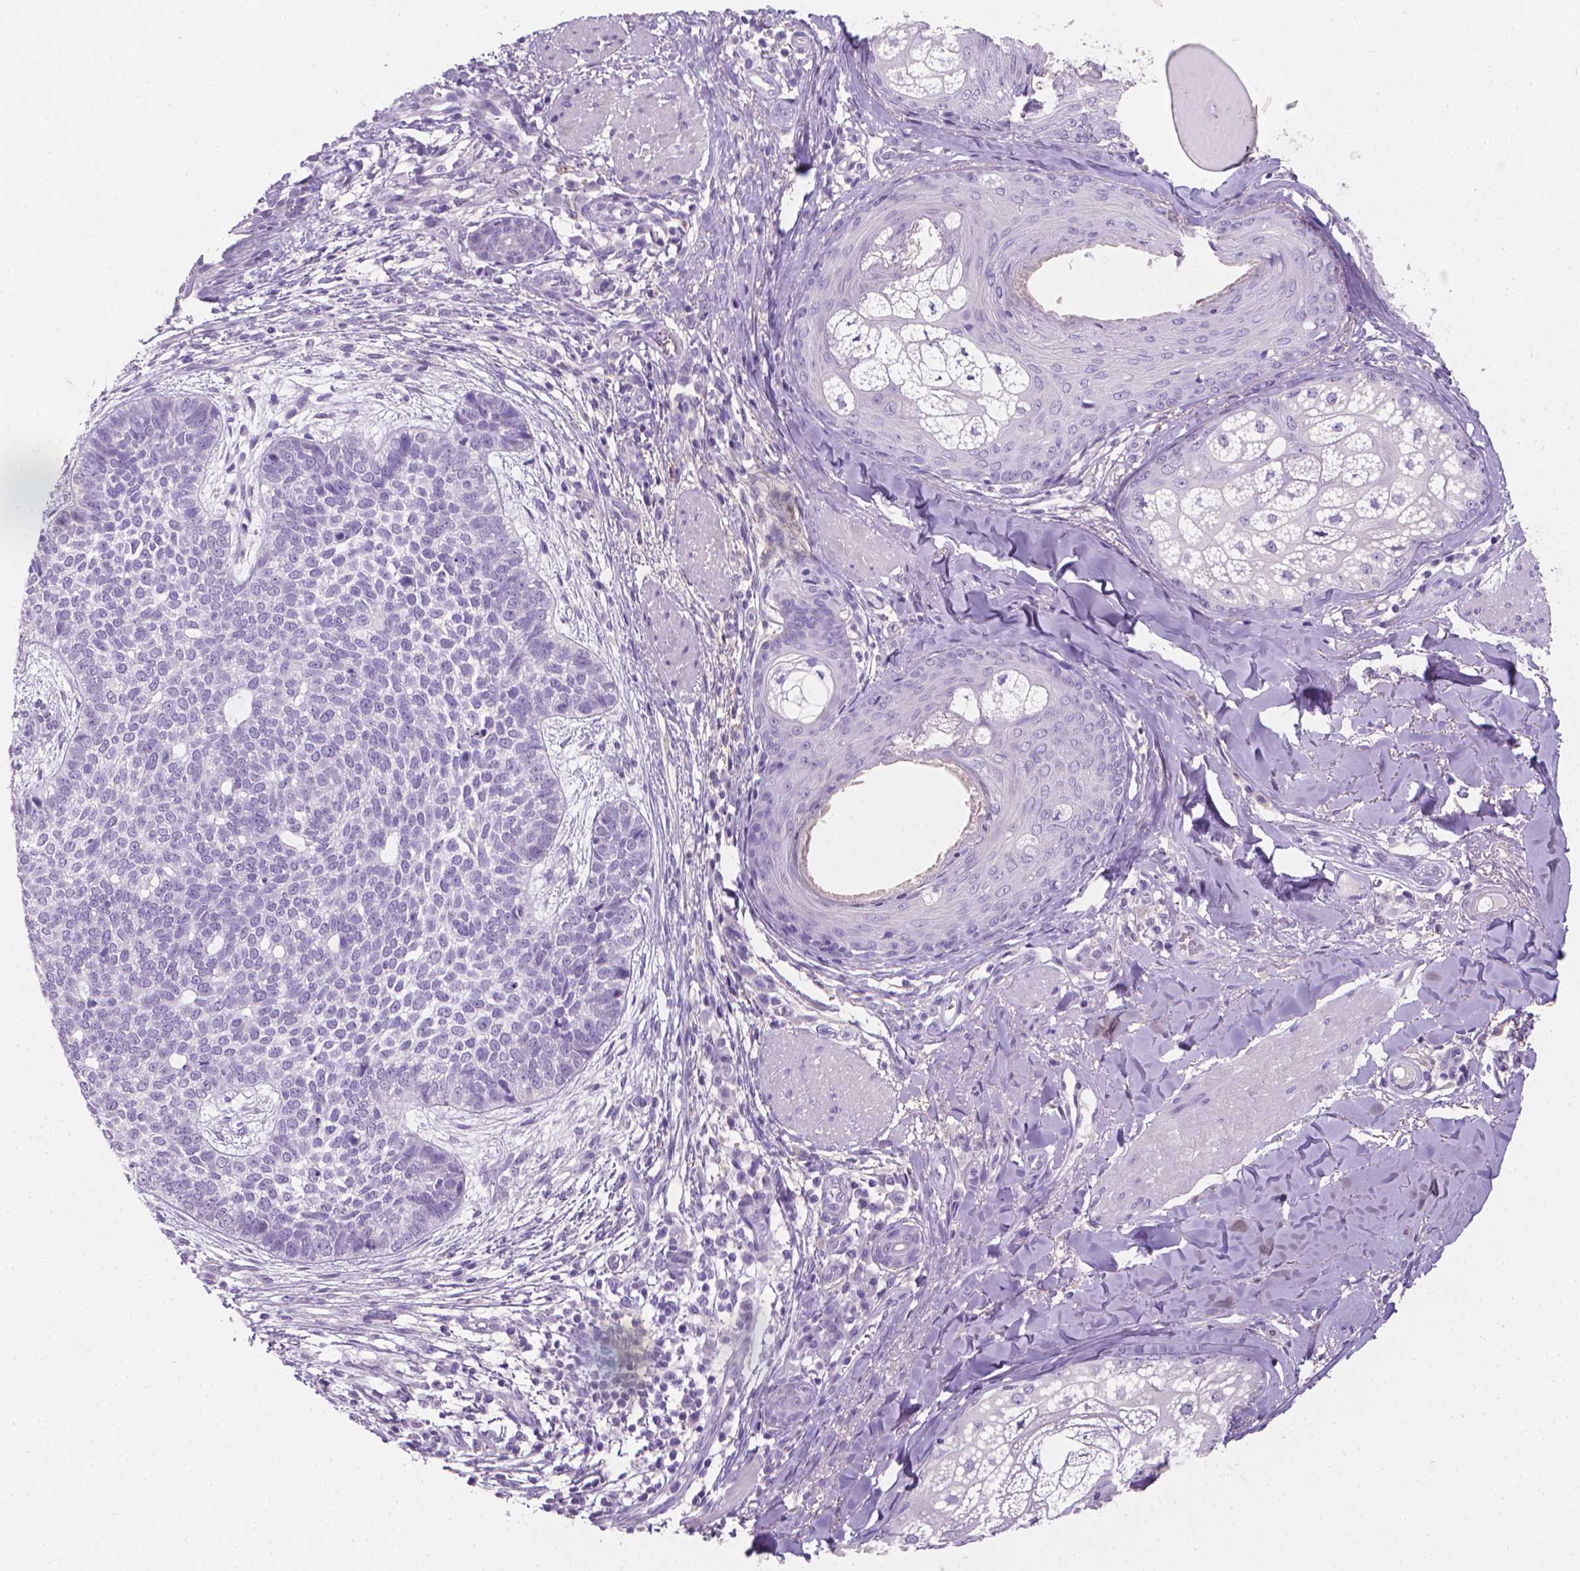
{"staining": {"intensity": "negative", "quantity": "none", "location": "none"}, "tissue": "skin cancer", "cell_type": "Tumor cells", "image_type": "cancer", "snomed": [{"axis": "morphology", "description": "Basal cell carcinoma"}, {"axis": "topography", "description": "Skin"}], "caption": "A micrograph of basal cell carcinoma (skin) stained for a protein reveals no brown staining in tumor cells.", "gene": "XPNPEP2", "patient": {"sex": "female", "age": 69}}